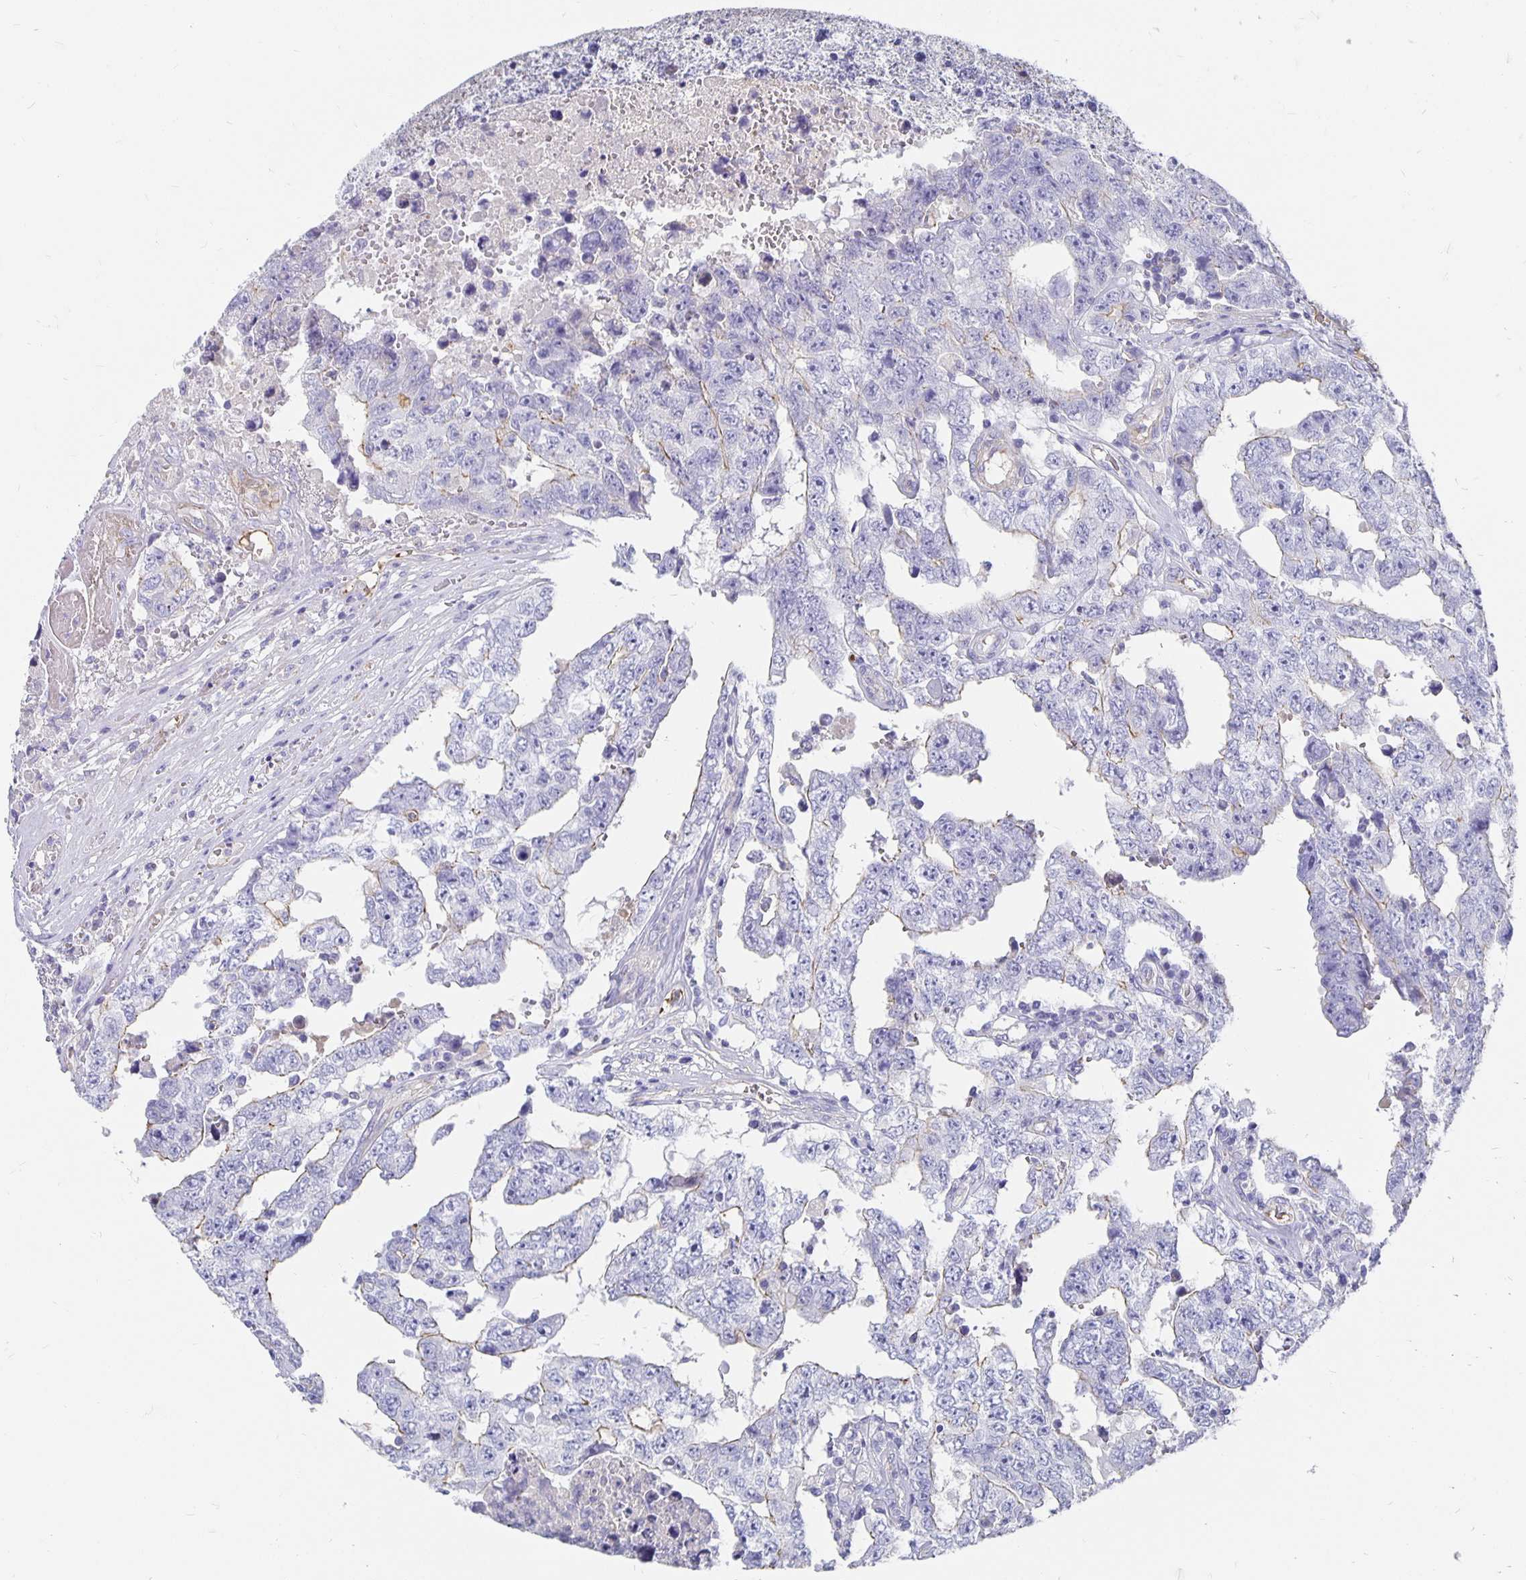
{"staining": {"intensity": "negative", "quantity": "none", "location": "none"}, "tissue": "testis cancer", "cell_type": "Tumor cells", "image_type": "cancer", "snomed": [{"axis": "morphology", "description": "Normal tissue, NOS"}, {"axis": "morphology", "description": "Carcinoma, Embryonal, NOS"}, {"axis": "topography", "description": "Testis"}, {"axis": "topography", "description": "Epididymis"}], "caption": "This is a micrograph of immunohistochemistry staining of testis cancer, which shows no expression in tumor cells.", "gene": "APOB", "patient": {"sex": "male", "age": 25}}